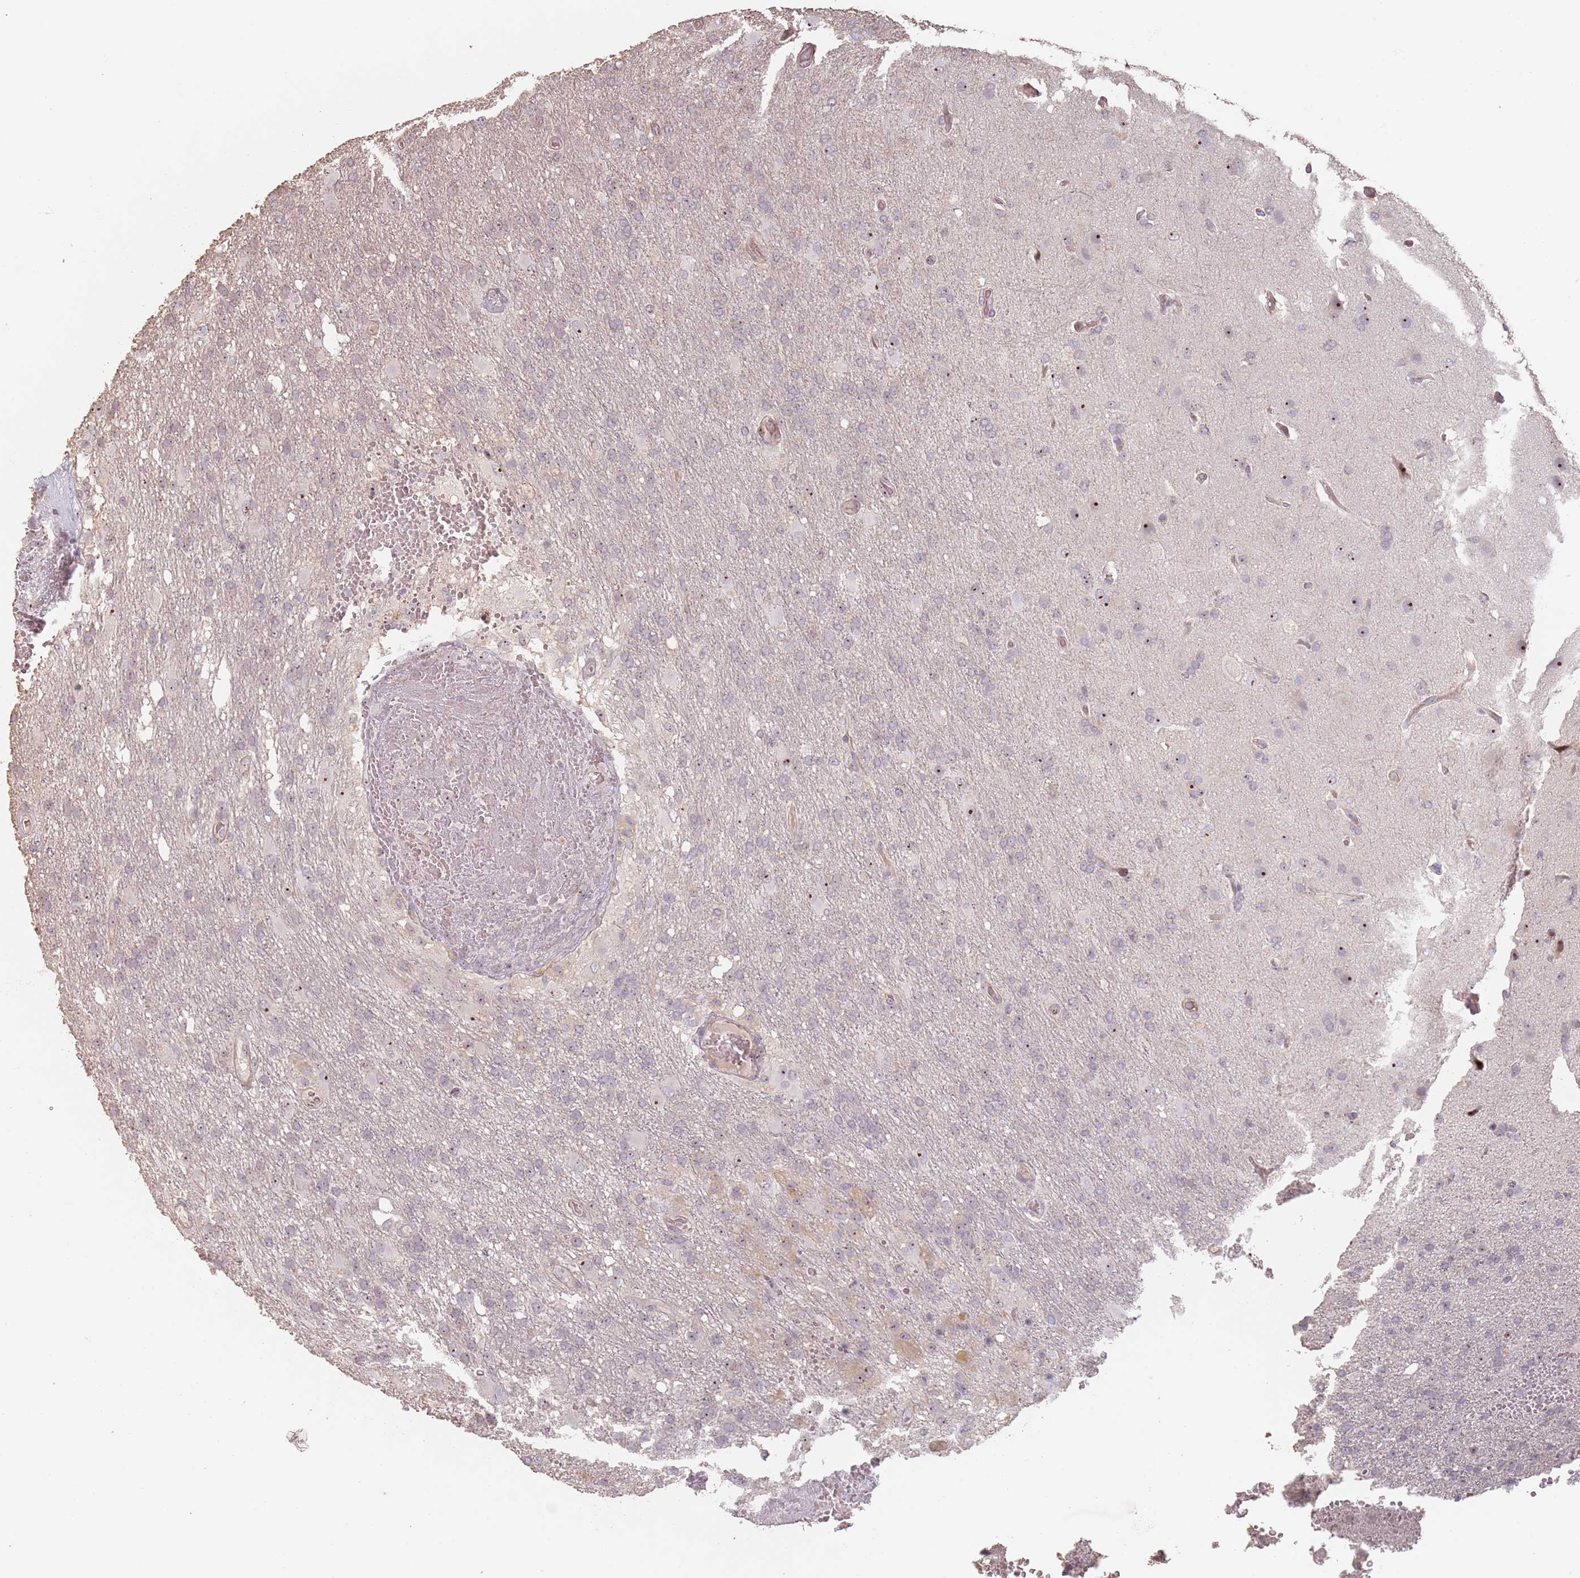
{"staining": {"intensity": "weak", "quantity": "<25%", "location": "nuclear"}, "tissue": "glioma", "cell_type": "Tumor cells", "image_type": "cancer", "snomed": [{"axis": "morphology", "description": "Glioma, malignant, High grade"}, {"axis": "topography", "description": "Brain"}], "caption": "Human glioma stained for a protein using immunohistochemistry shows no staining in tumor cells.", "gene": "ADTRP", "patient": {"sex": "female", "age": 74}}